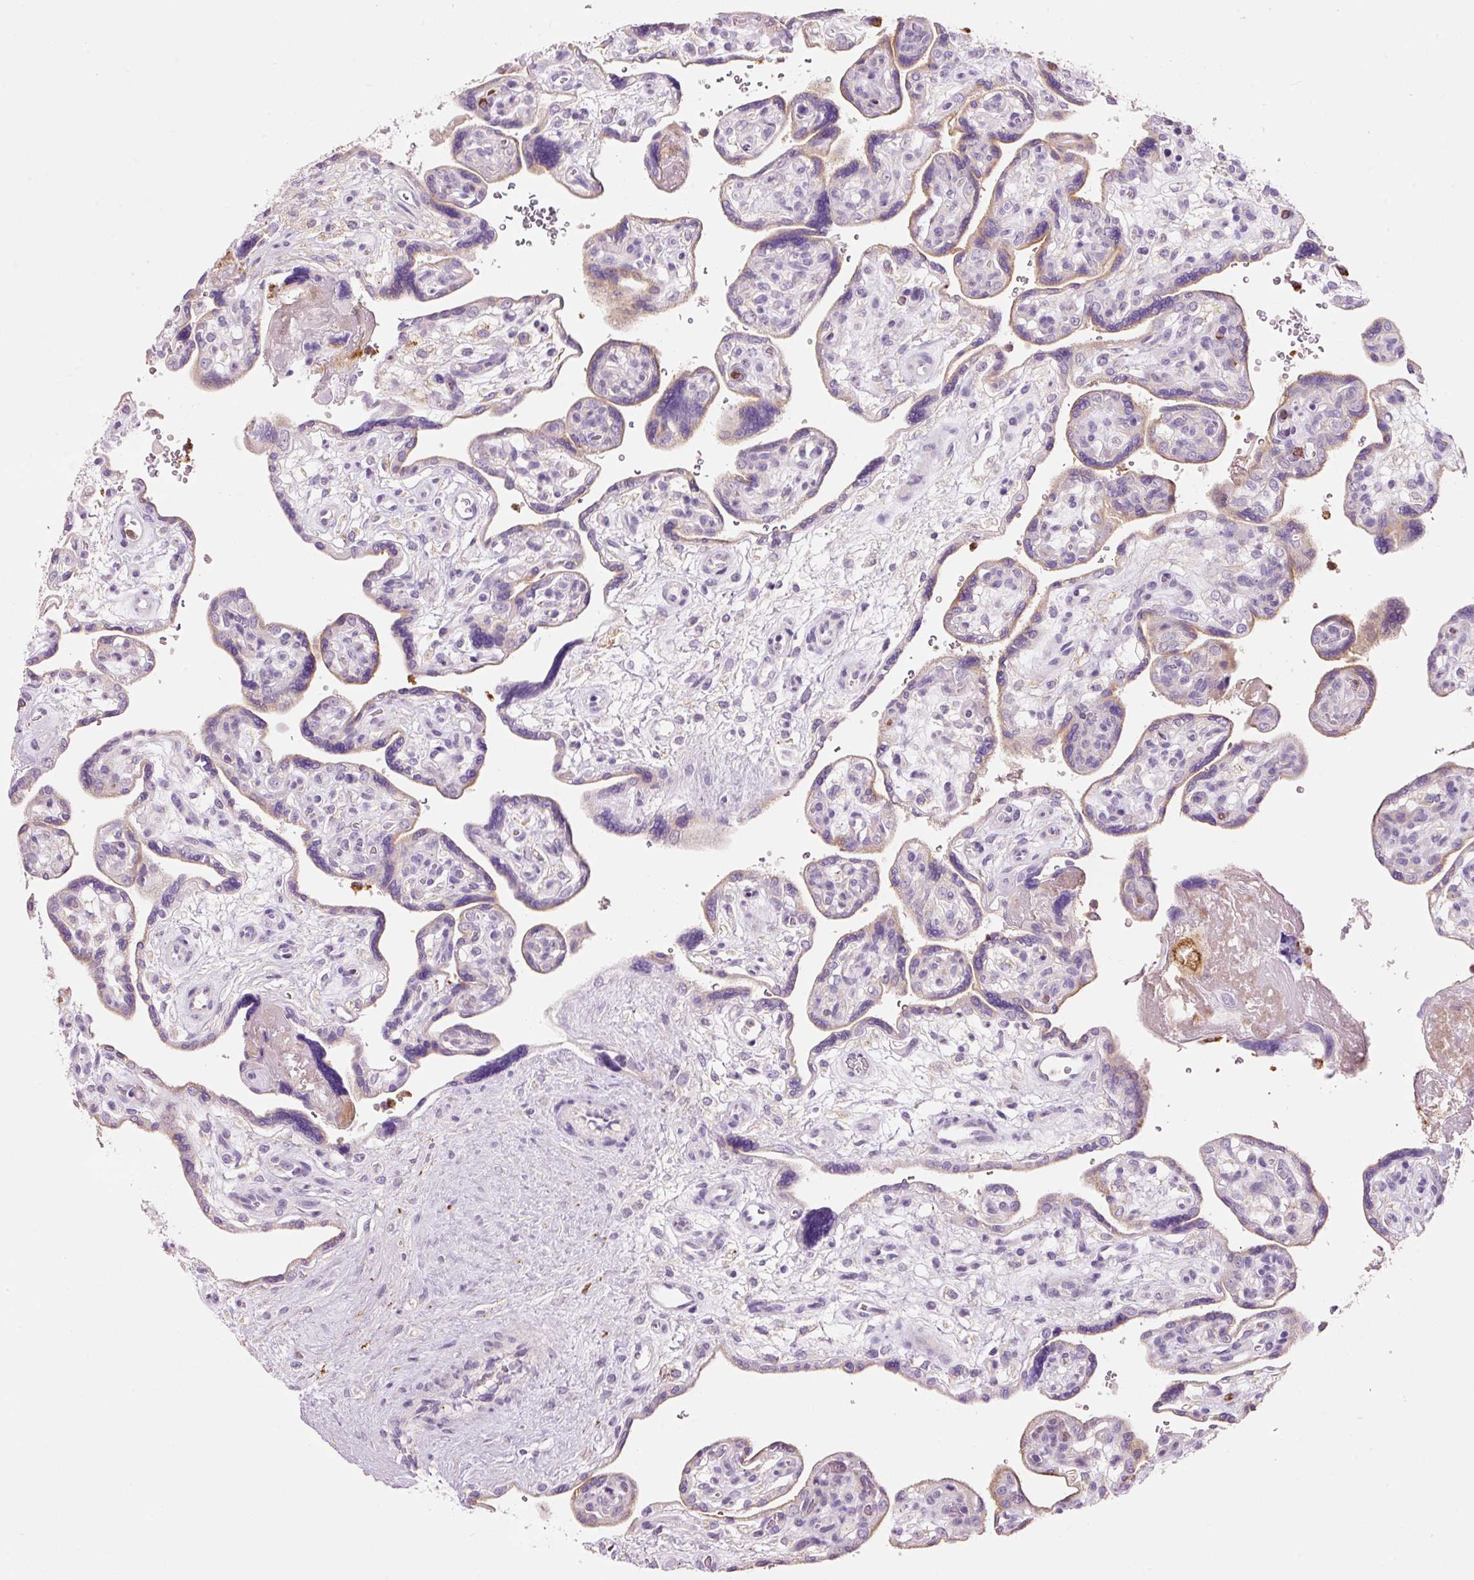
{"staining": {"intensity": "moderate", "quantity": "<25%", "location": "cytoplasmic/membranous"}, "tissue": "placenta", "cell_type": "Decidual cells", "image_type": "normal", "snomed": [{"axis": "morphology", "description": "Normal tissue, NOS"}, {"axis": "topography", "description": "Placenta"}], "caption": "Unremarkable placenta reveals moderate cytoplasmic/membranous positivity in approximately <25% of decidual cells, visualized by immunohistochemistry.", "gene": "TMC8", "patient": {"sex": "female", "age": 39}}